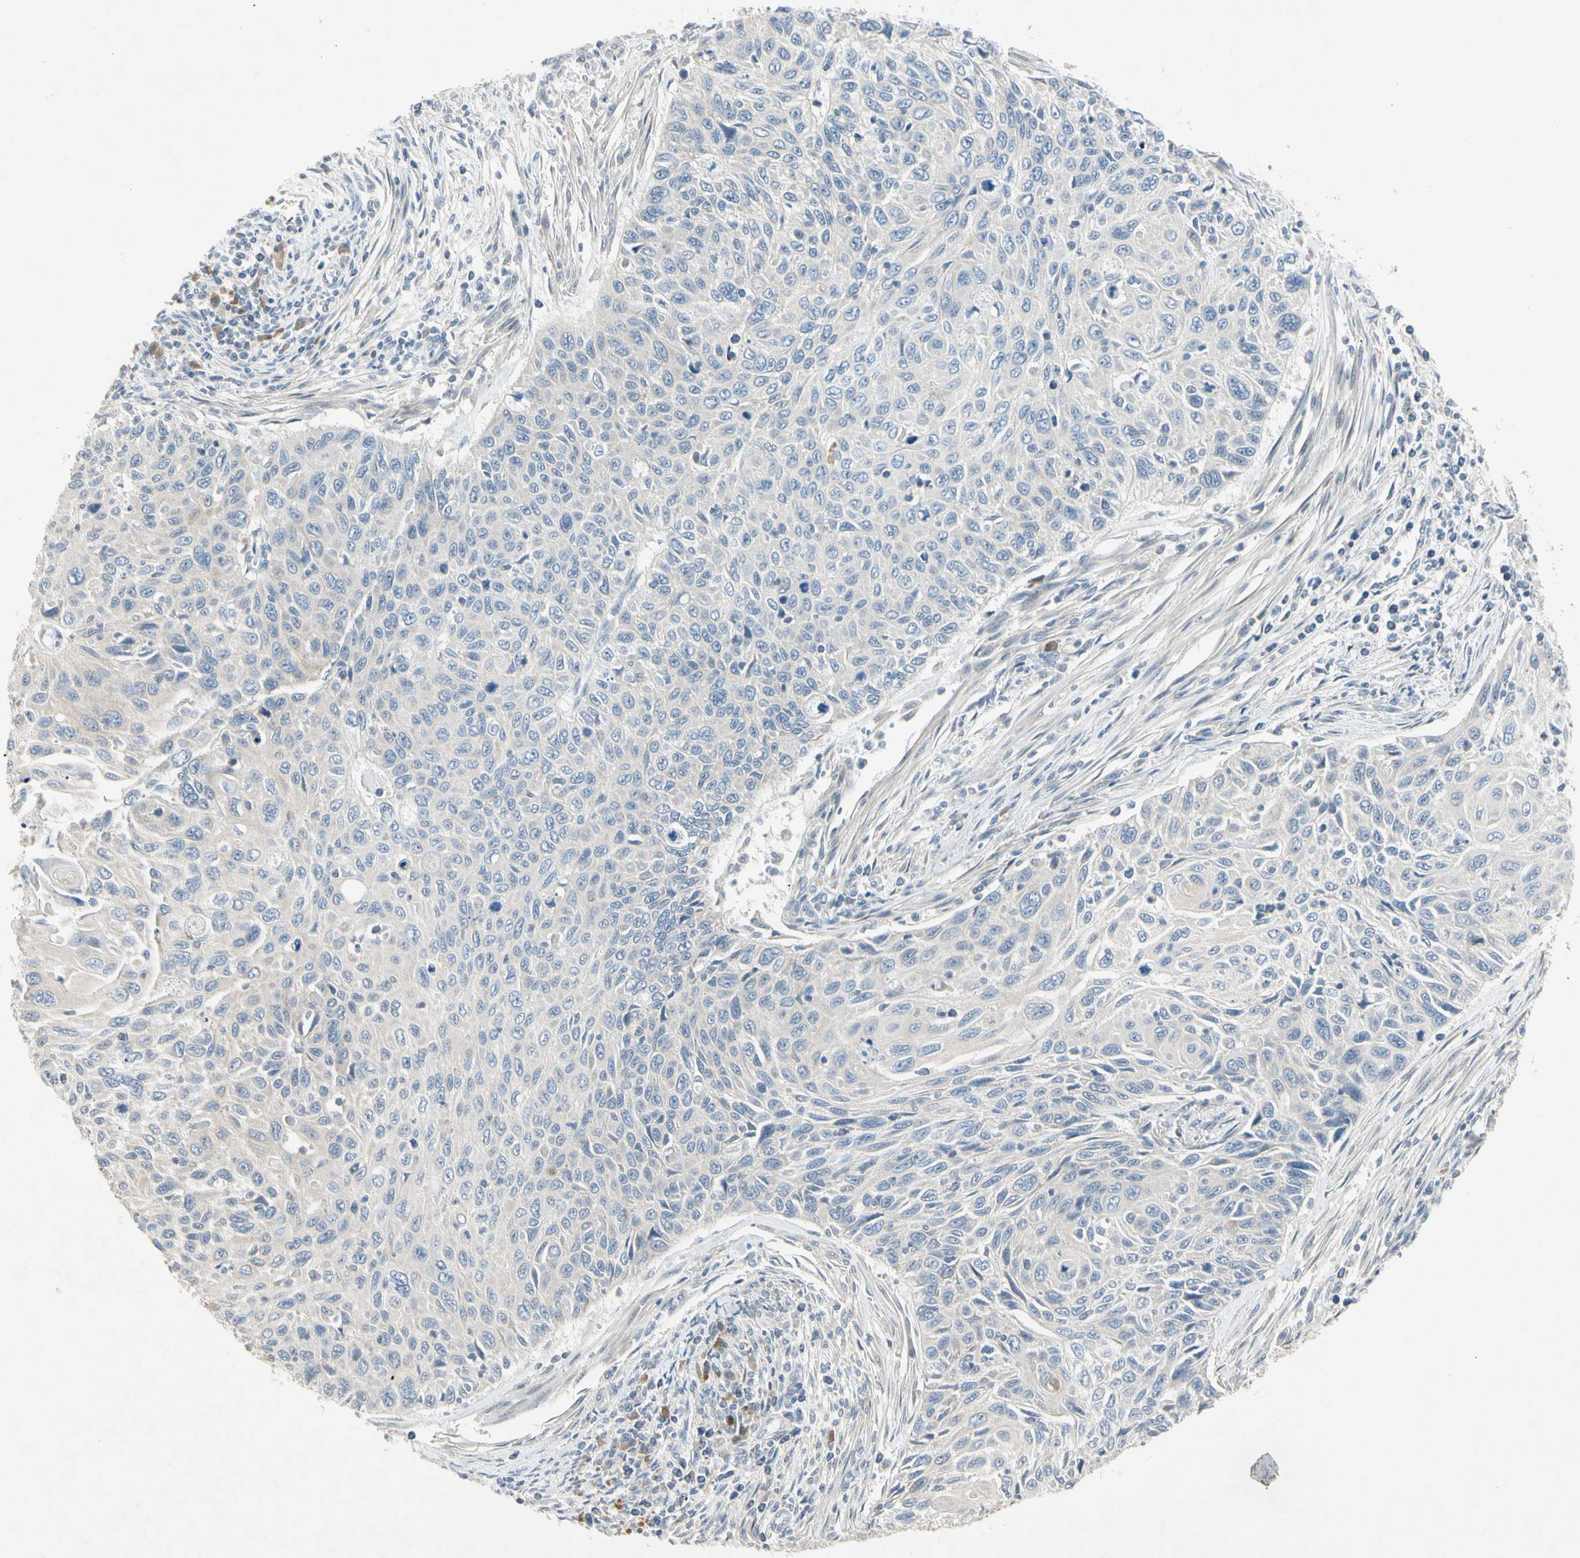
{"staining": {"intensity": "negative", "quantity": "none", "location": "none"}, "tissue": "cervical cancer", "cell_type": "Tumor cells", "image_type": "cancer", "snomed": [{"axis": "morphology", "description": "Squamous cell carcinoma, NOS"}, {"axis": "topography", "description": "Cervix"}], "caption": "Immunohistochemical staining of cervical squamous cell carcinoma exhibits no significant positivity in tumor cells.", "gene": "PRSS21", "patient": {"sex": "female", "age": 70}}